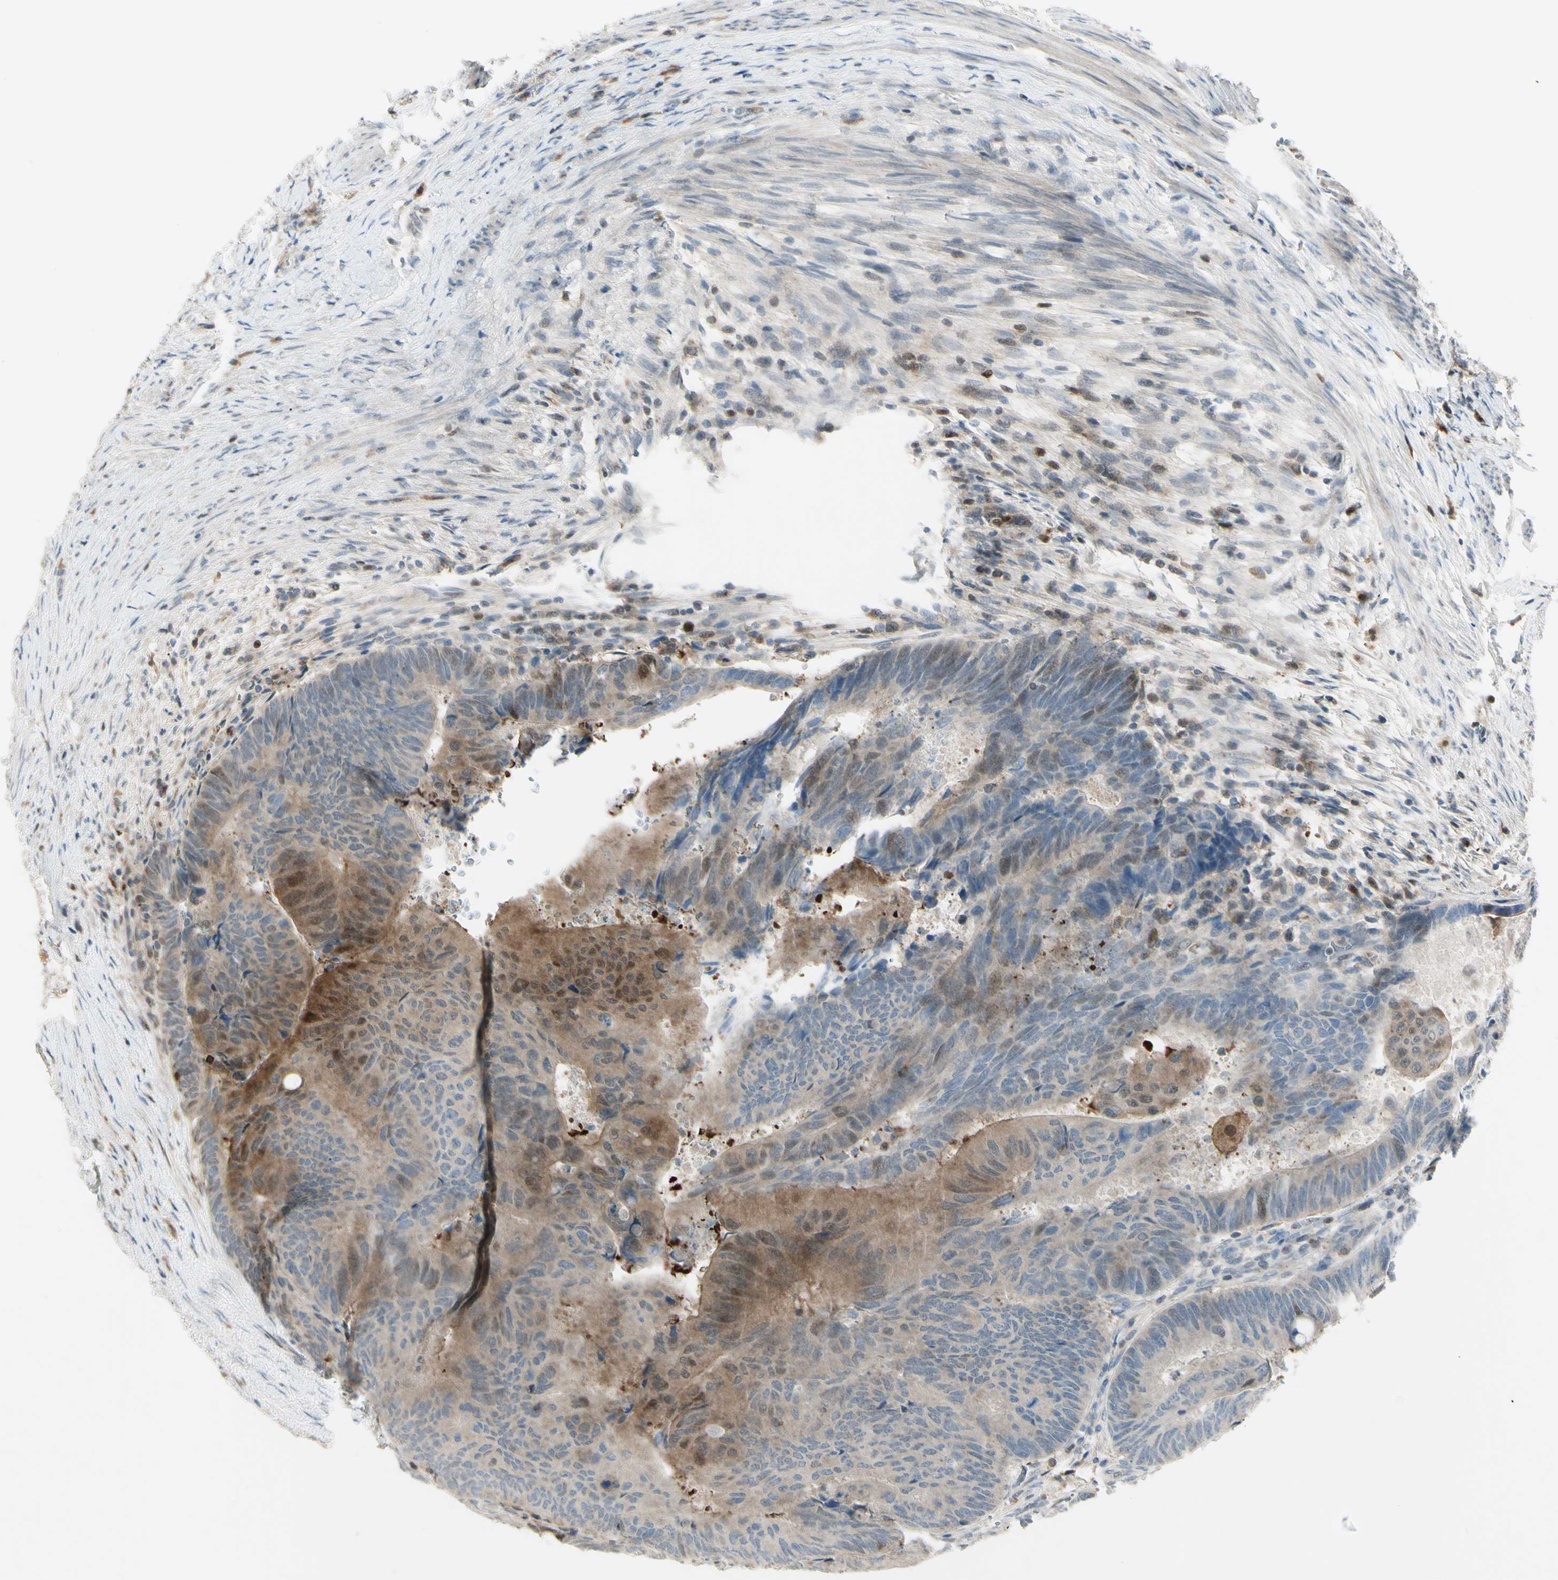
{"staining": {"intensity": "moderate", "quantity": "<25%", "location": "cytoplasmic/membranous,nuclear"}, "tissue": "colorectal cancer", "cell_type": "Tumor cells", "image_type": "cancer", "snomed": [{"axis": "morphology", "description": "Normal tissue, NOS"}, {"axis": "morphology", "description": "Adenocarcinoma, NOS"}, {"axis": "topography", "description": "Rectum"}, {"axis": "topography", "description": "Peripheral nerve tissue"}], "caption": "Immunohistochemical staining of human colorectal cancer displays low levels of moderate cytoplasmic/membranous and nuclear positivity in approximately <25% of tumor cells. (Stains: DAB (3,3'-diaminobenzidine) in brown, nuclei in blue, Microscopy: brightfield microscopy at high magnification).", "gene": "C1orf159", "patient": {"sex": "male", "age": 92}}